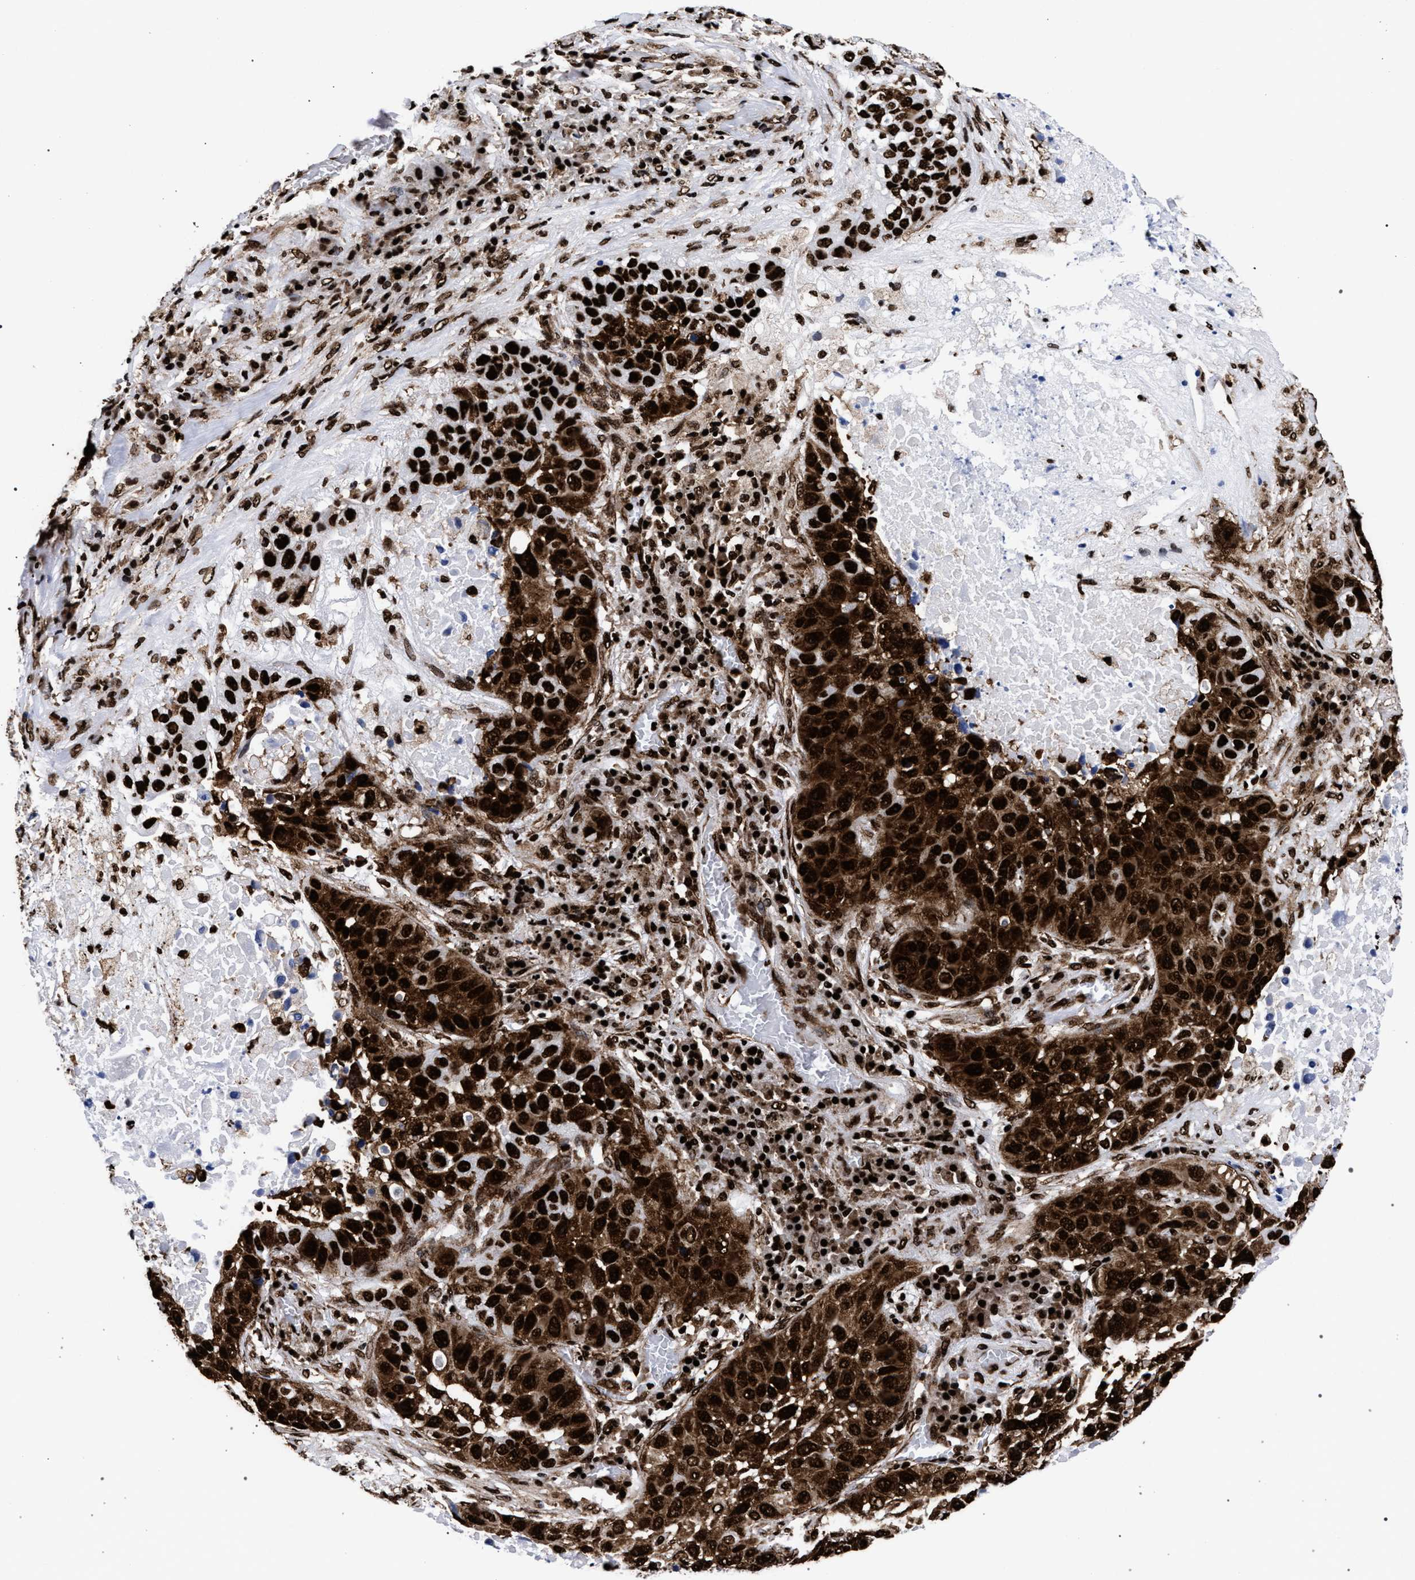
{"staining": {"intensity": "strong", "quantity": ">75%", "location": "cytoplasmic/membranous,nuclear"}, "tissue": "lung cancer", "cell_type": "Tumor cells", "image_type": "cancer", "snomed": [{"axis": "morphology", "description": "Squamous cell carcinoma, NOS"}, {"axis": "topography", "description": "Lung"}], "caption": "High-magnification brightfield microscopy of squamous cell carcinoma (lung) stained with DAB (3,3'-diaminobenzidine) (brown) and counterstained with hematoxylin (blue). tumor cells exhibit strong cytoplasmic/membranous and nuclear positivity is seen in approximately>75% of cells.", "gene": "HNRNPA1", "patient": {"sex": "male", "age": 57}}